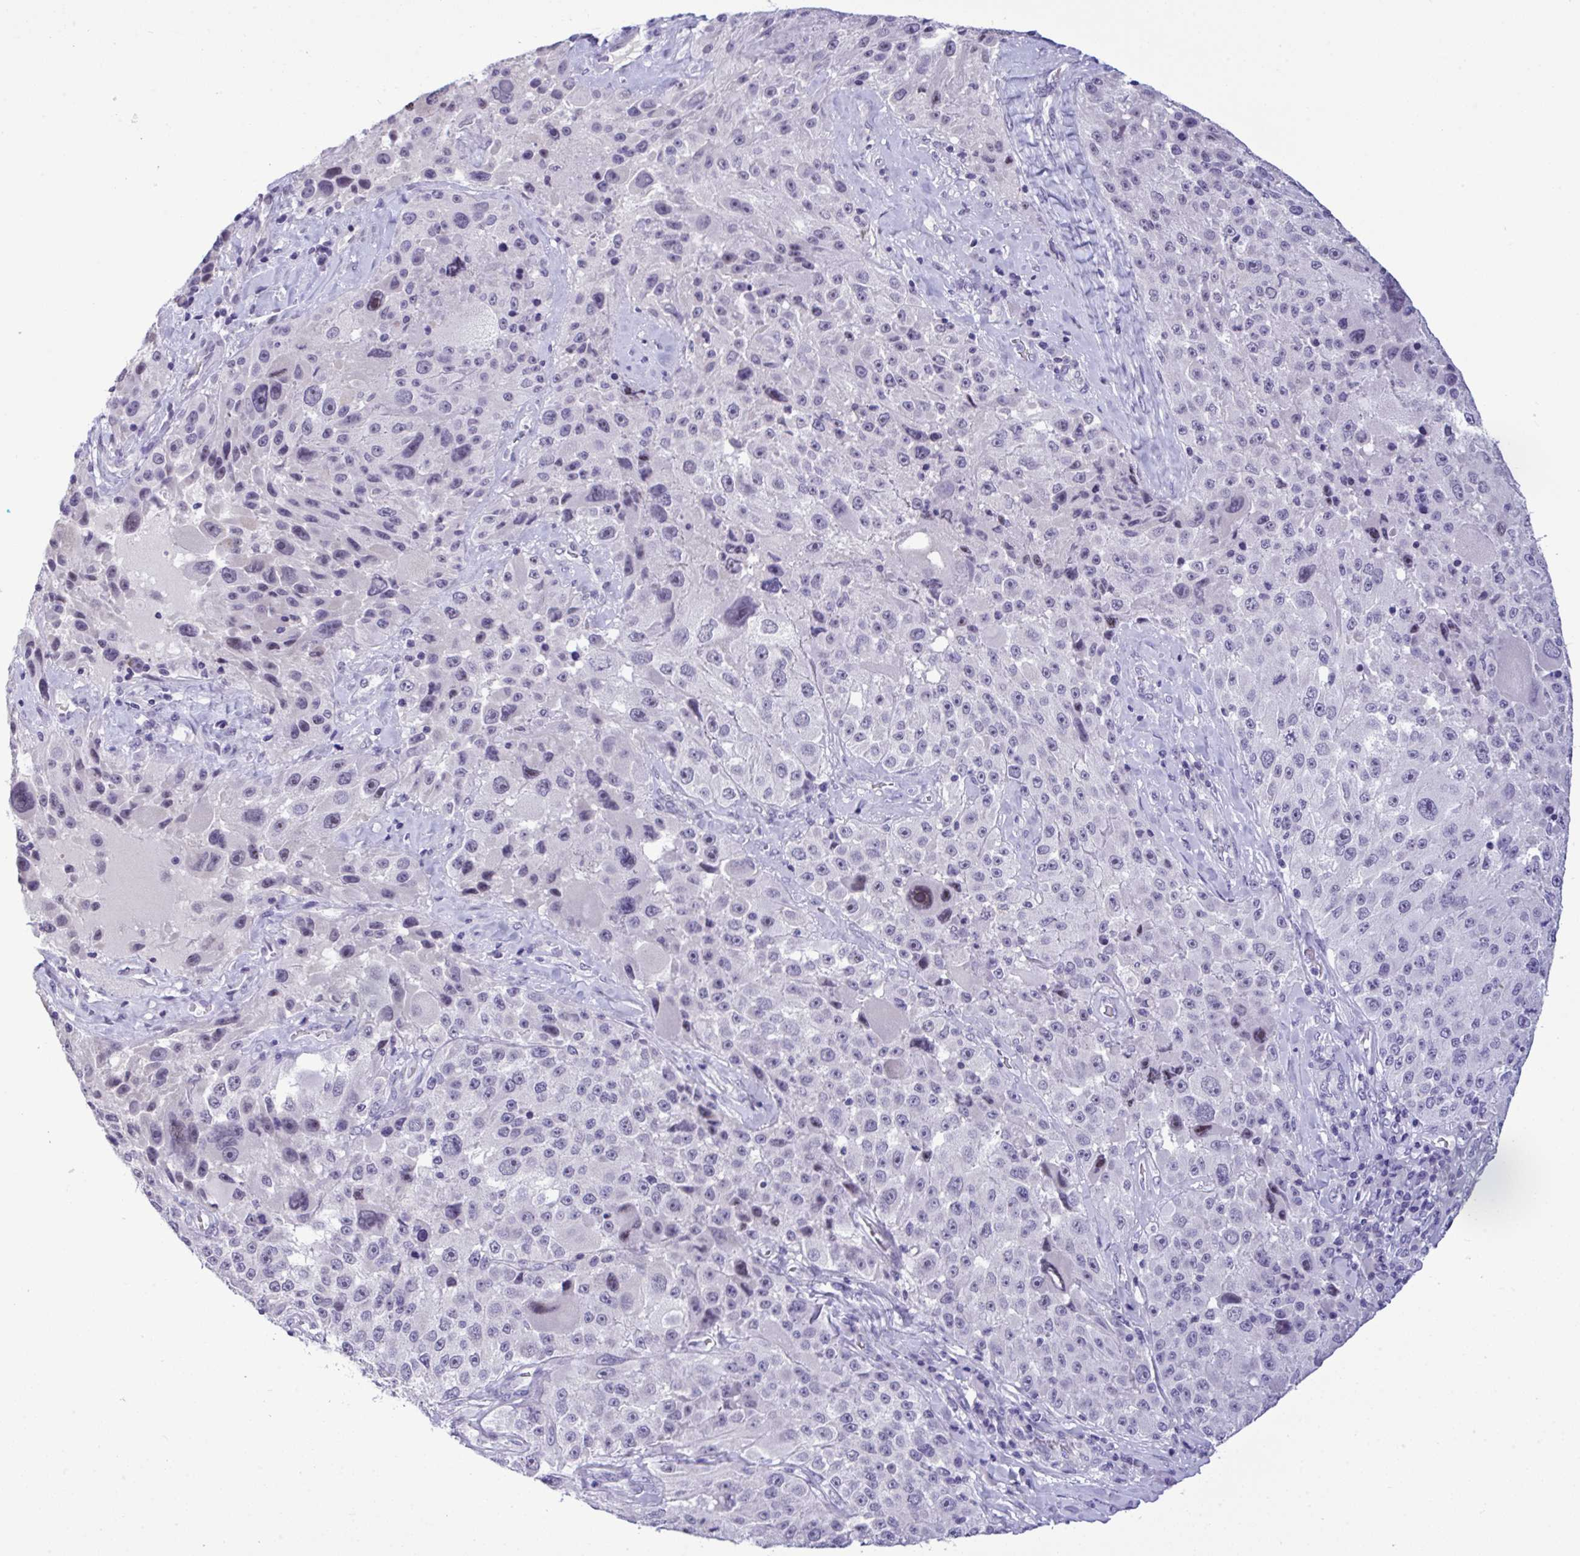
{"staining": {"intensity": "negative", "quantity": "none", "location": "none"}, "tissue": "melanoma", "cell_type": "Tumor cells", "image_type": "cancer", "snomed": [{"axis": "morphology", "description": "Malignant melanoma, Metastatic site"}, {"axis": "topography", "description": "Lymph node"}], "caption": "A histopathology image of human melanoma is negative for staining in tumor cells.", "gene": "YBX2", "patient": {"sex": "male", "age": 62}}